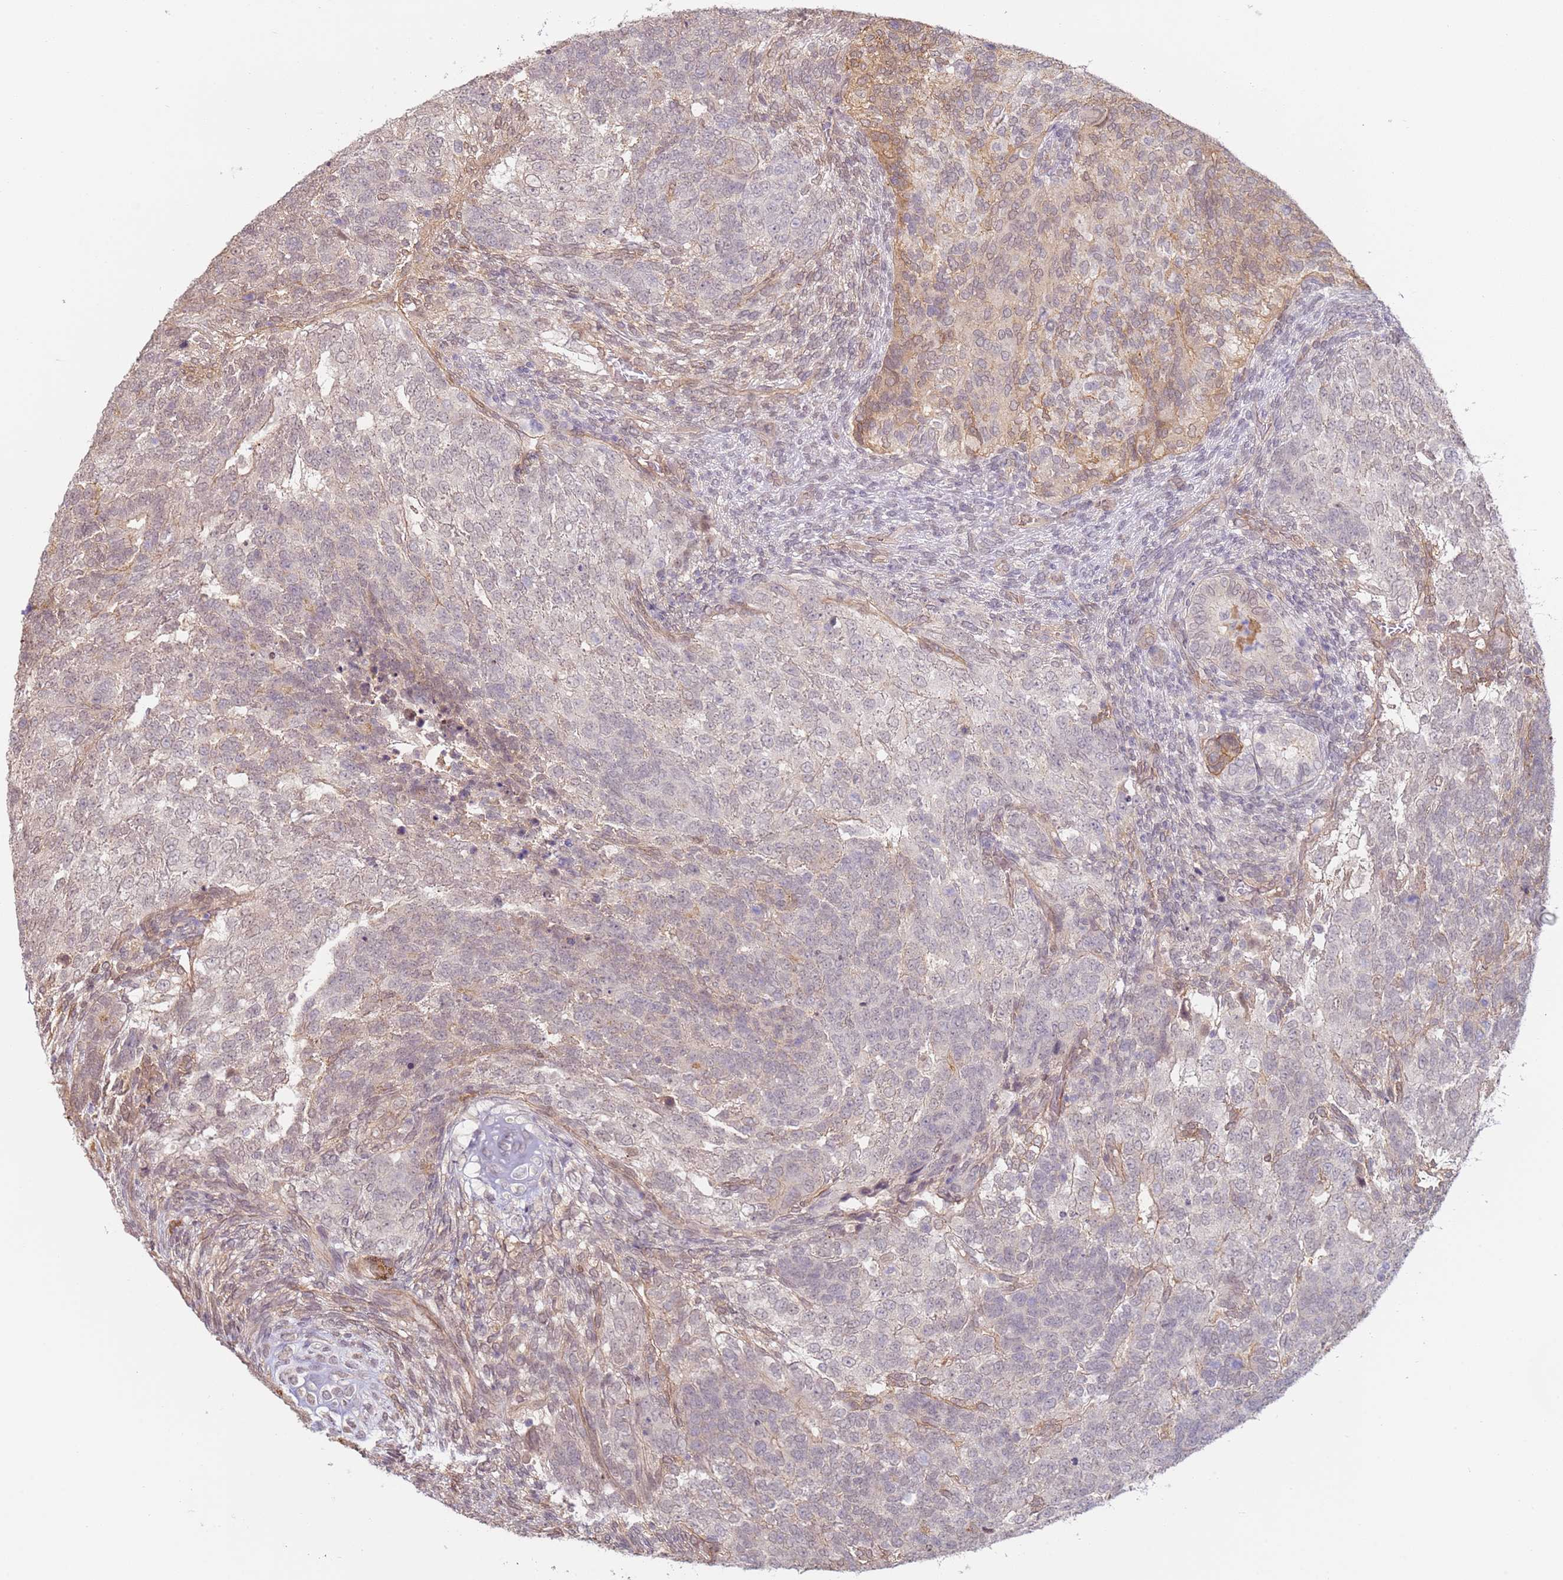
{"staining": {"intensity": "weak", "quantity": "<25%", "location": "nuclear"}, "tissue": "testis cancer", "cell_type": "Tumor cells", "image_type": "cancer", "snomed": [{"axis": "morphology", "description": "Carcinoma, Embryonal, NOS"}, {"axis": "topography", "description": "Testis"}], "caption": "Immunohistochemistry micrograph of human testis embryonal carcinoma stained for a protein (brown), which reveals no positivity in tumor cells.", "gene": "WDR93", "patient": {"sex": "male", "age": 23}}